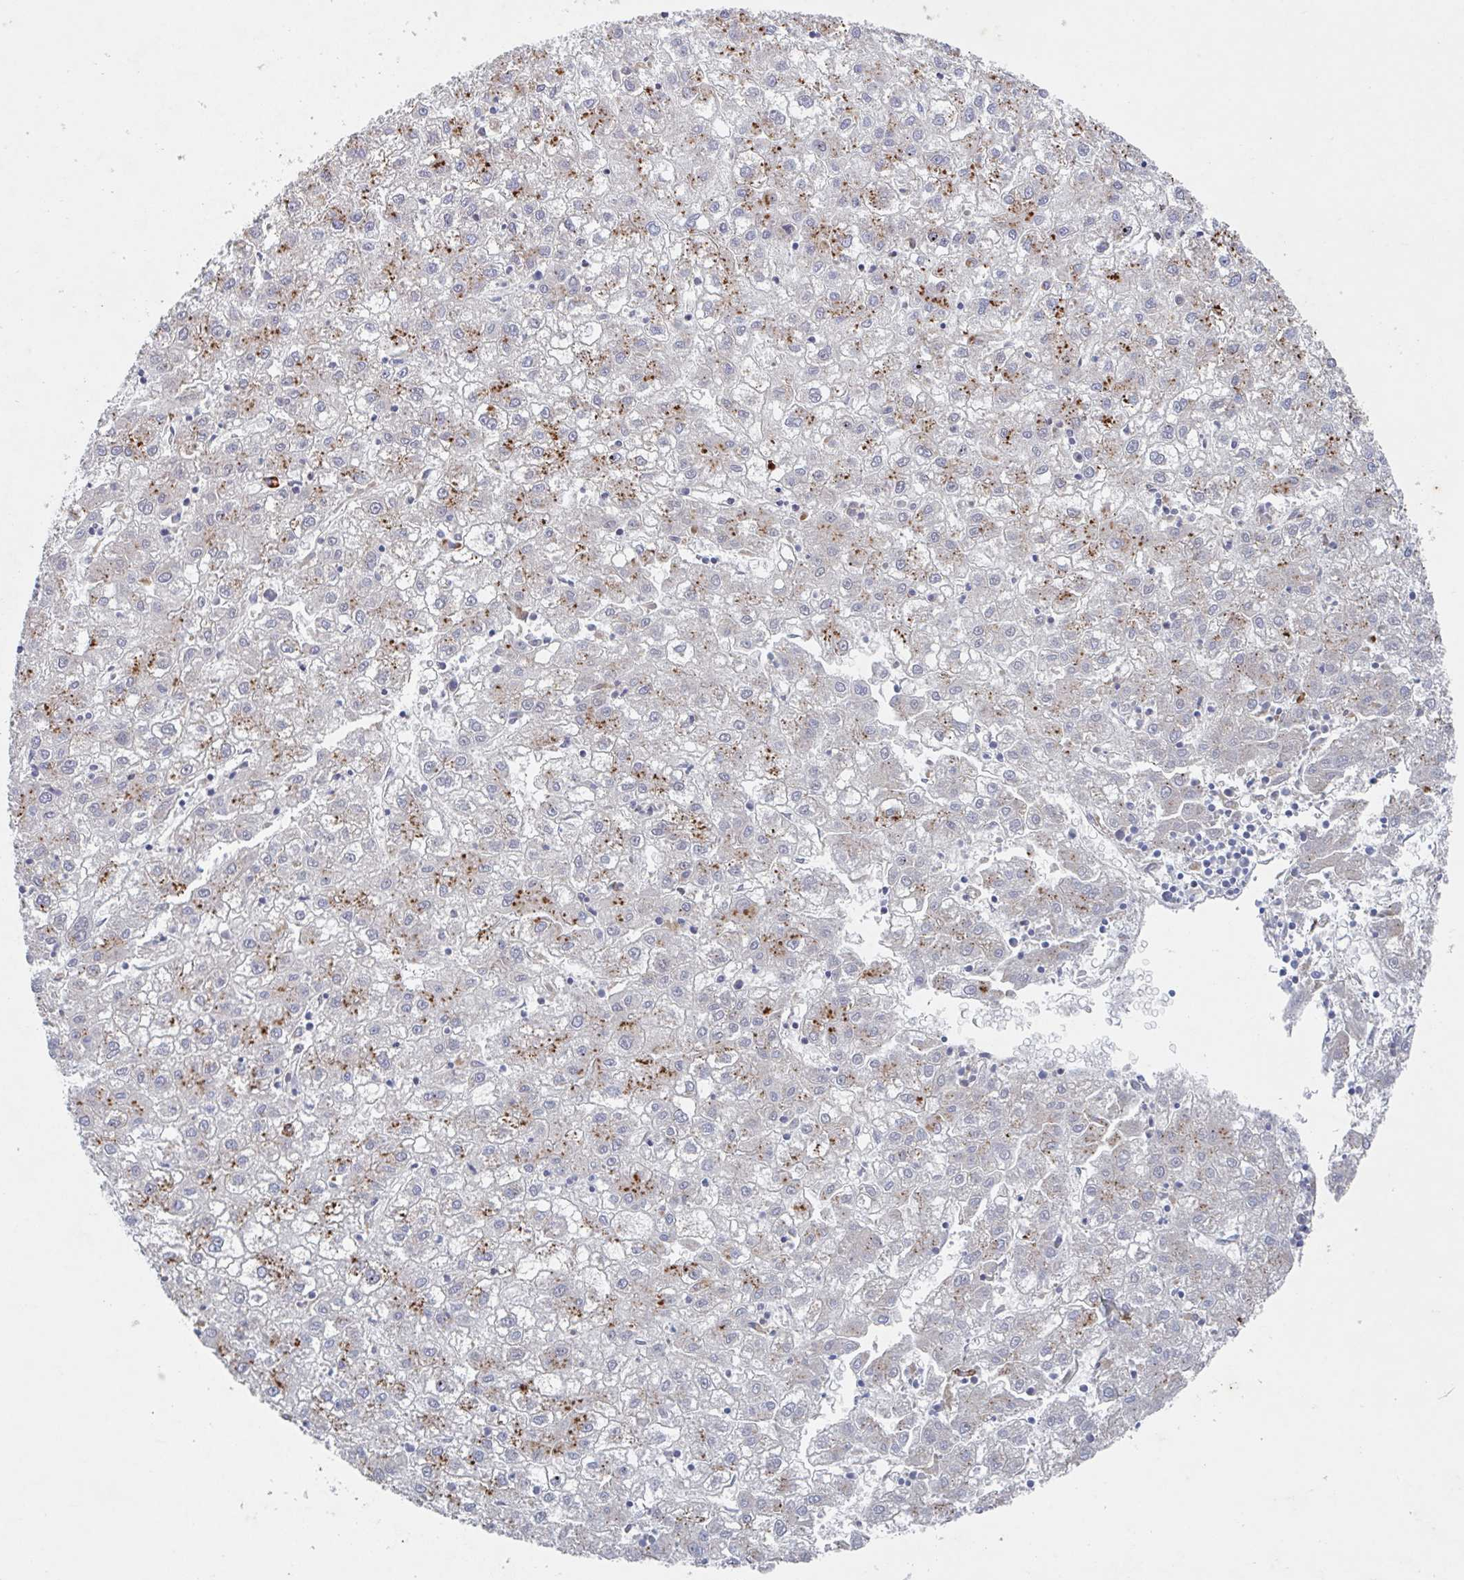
{"staining": {"intensity": "moderate", "quantity": ">75%", "location": "cytoplasmic/membranous"}, "tissue": "liver cancer", "cell_type": "Tumor cells", "image_type": "cancer", "snomed": [{"axis": "morphology", "description": "Carcinoma, Hepatocellular, NOS"}, {"axis": "topography", "description": "Liver"}], "caption": "Protein expression analysis of human hepatocellular carcinoma (liver) reveals moderate cytoplasmic/membranous positivity in approximately >75% of tumor cells.", "gene": "MANBA", "patient": {"sex": "male", "age": 72}}